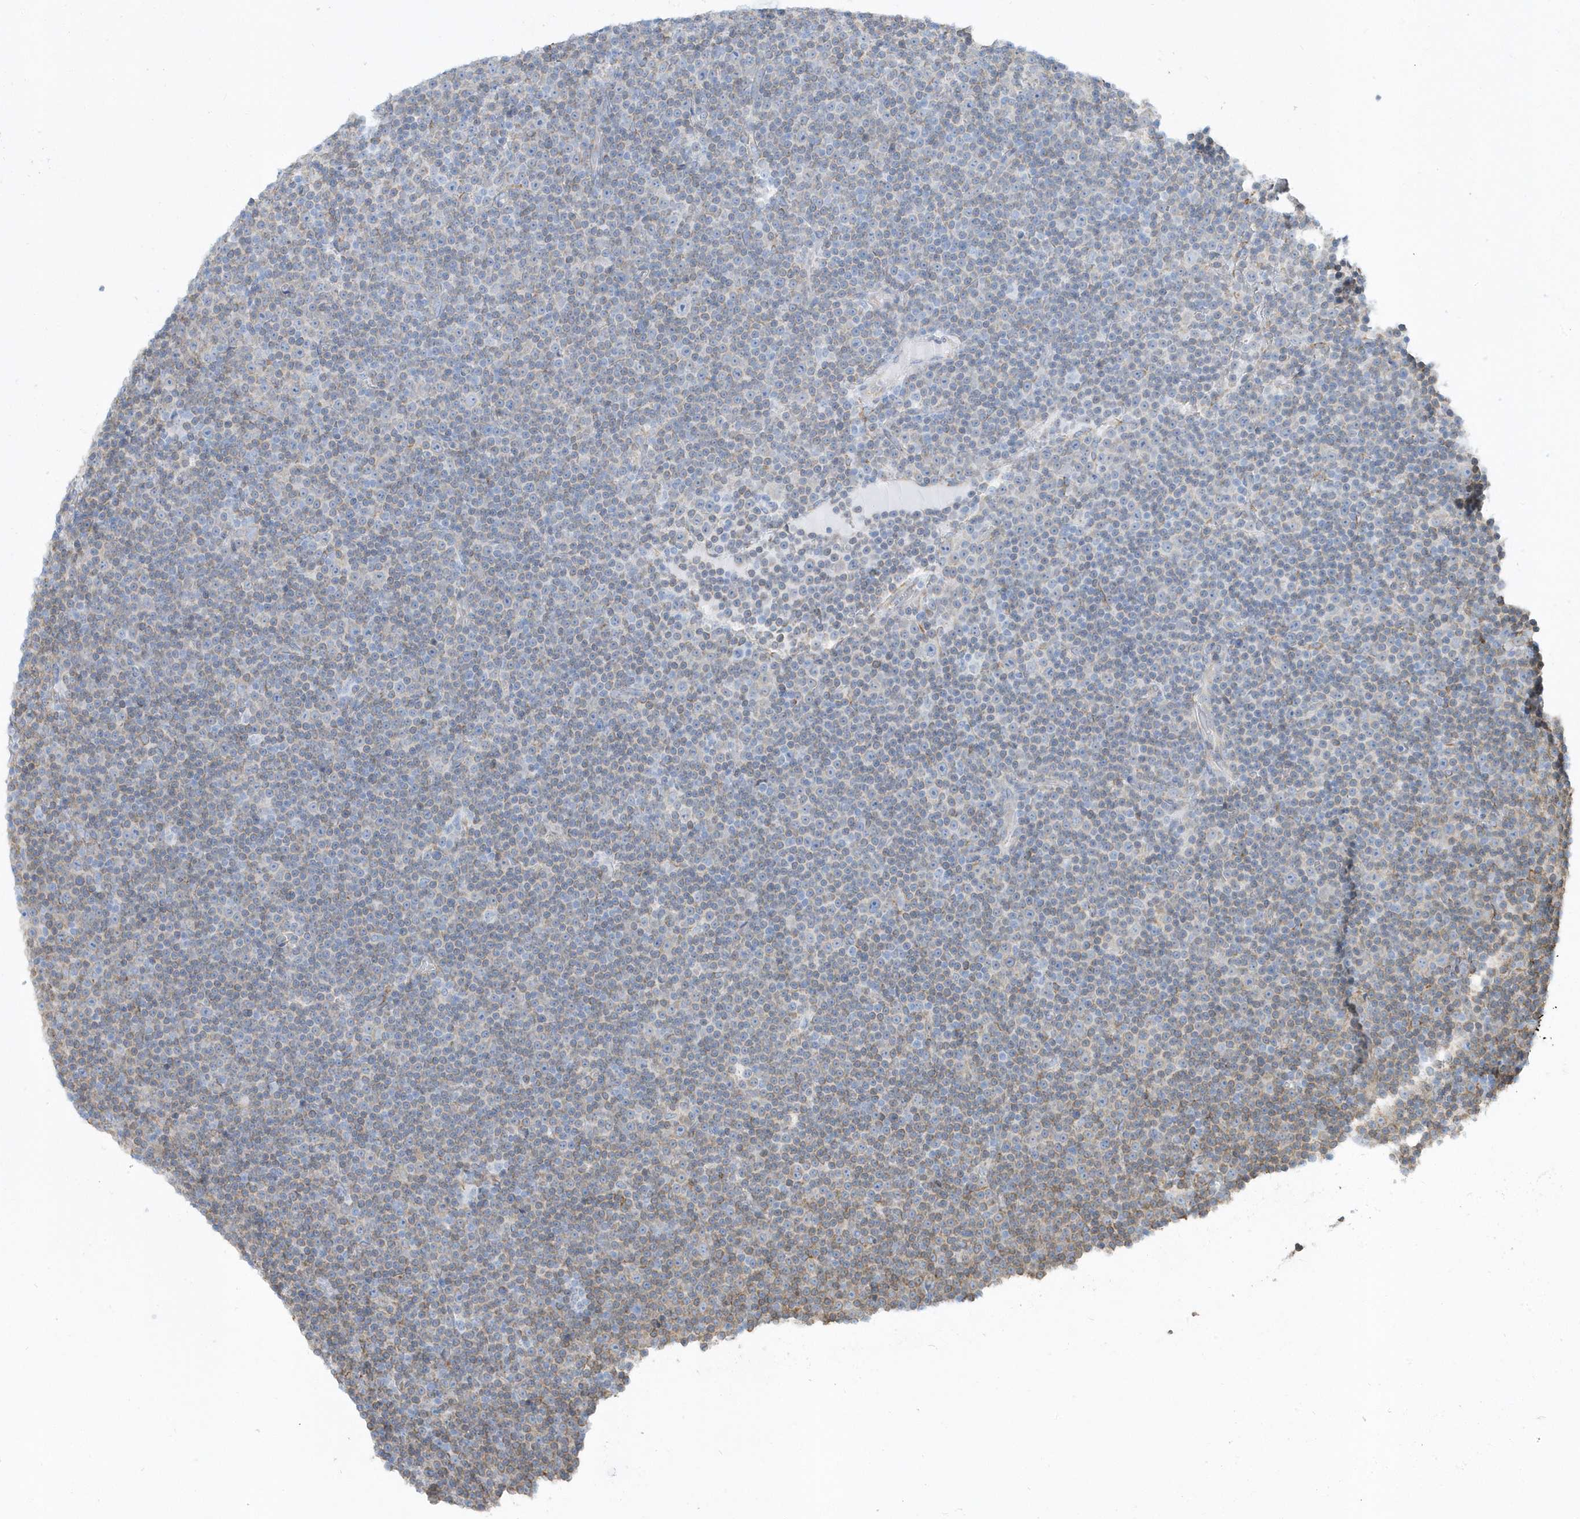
{"staining": {"intensity": "weak", "quantity": "<25%", "location": "cytoplasmic/membranous"}, "tissue": "lymphoma", "cell_type": "Tumor cells", "image_type": "cancer", "snomed": [{"axis": "morphology", "description": "Malignant lymphoma, non-Hodgkin's type, Low grade"}, {"axis": "topography", "description": "Lymph node"}], "caption": "Malignant lymphoma, non-Hodgkin's type (low-grade) stained for a protein using immunohistochemistry shows no positivity tumor cells.", "gene": "DCAF1", "patient": {"sex": "female", "age": 67}}